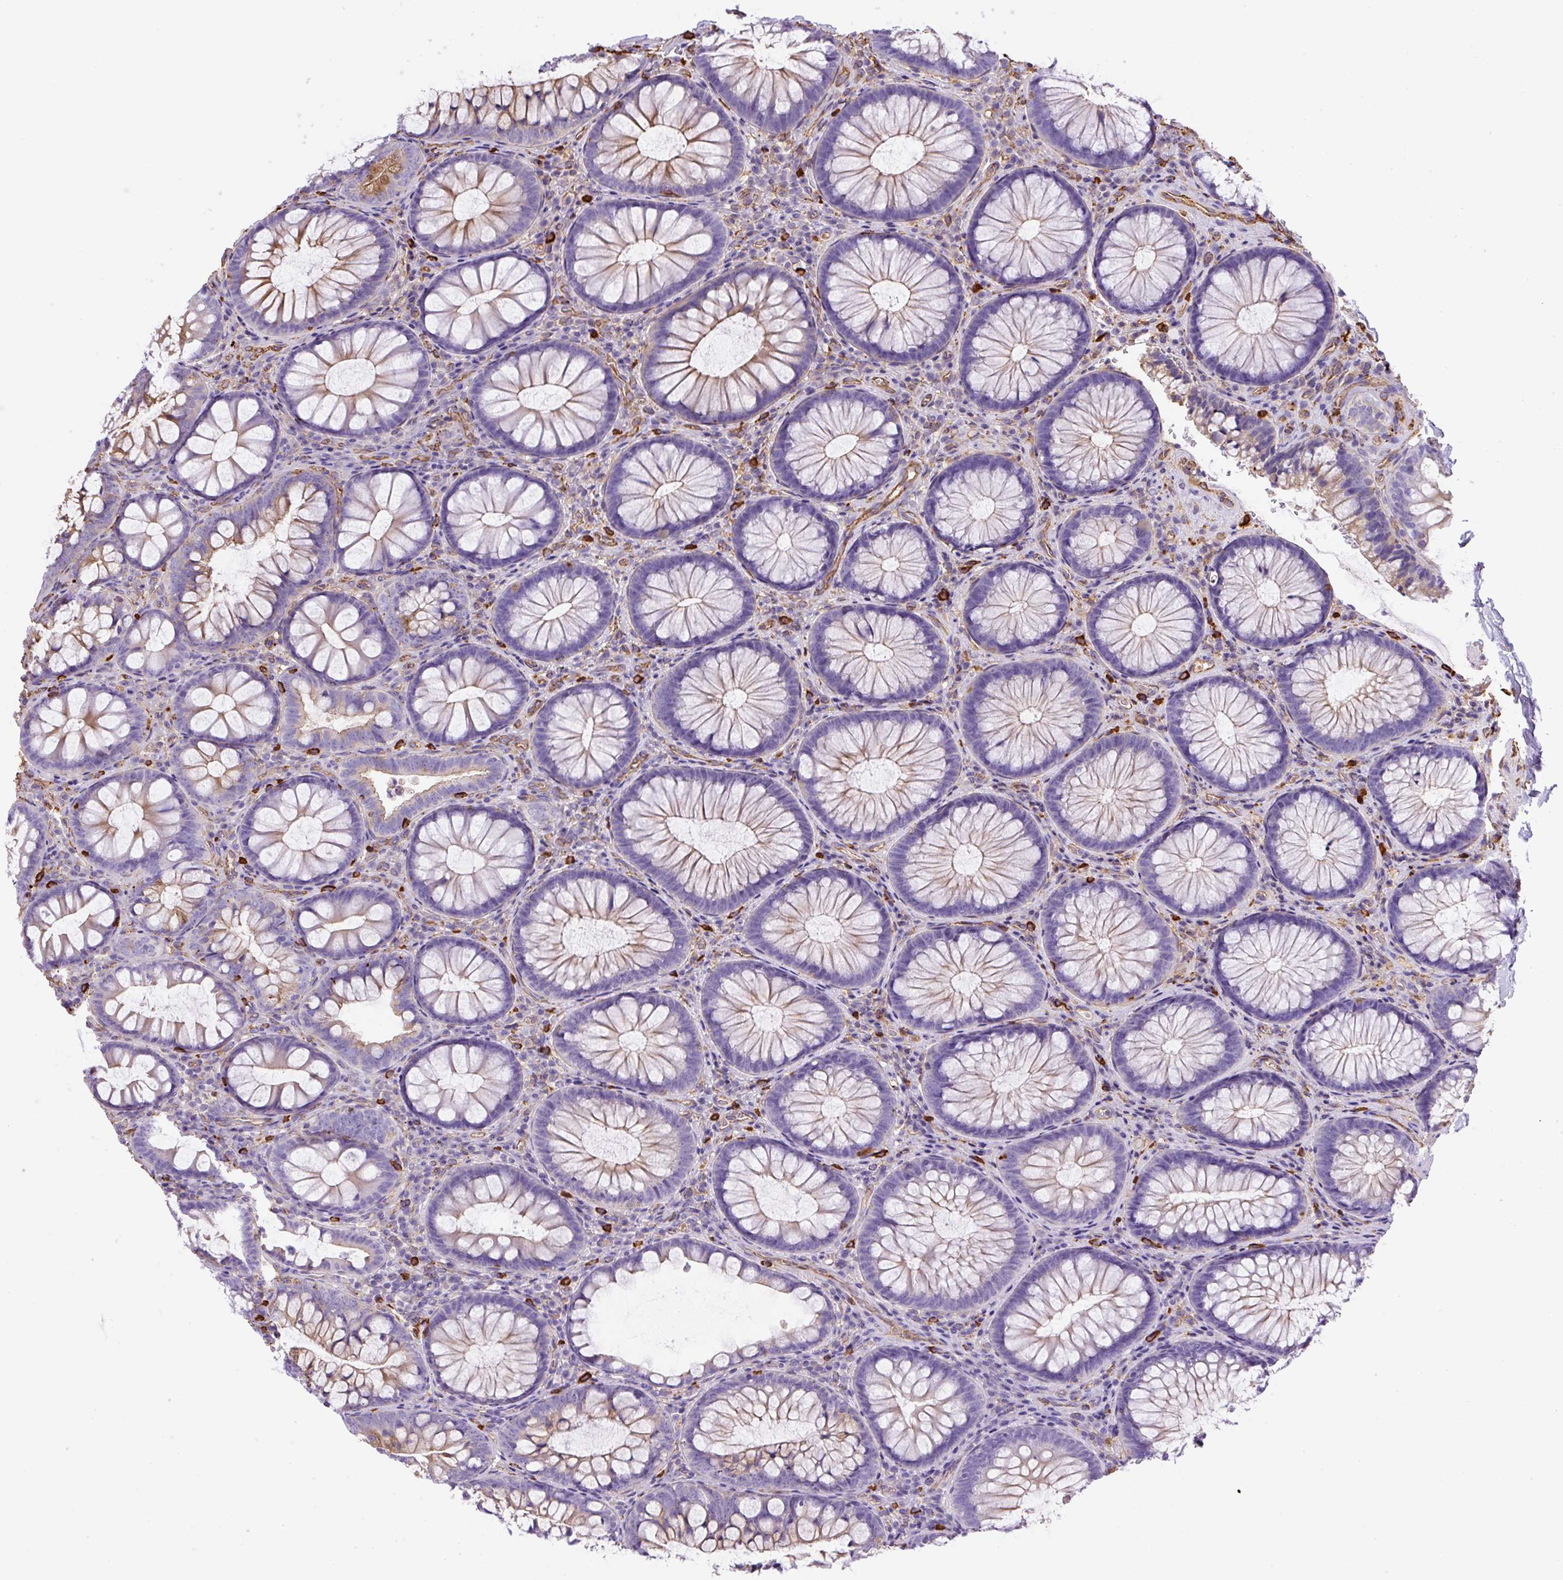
{"staining": {"intensity": "negative", "quantity": "none", "location": "none"}, "tissue": "colon", "cell_type": "Glandular cells", "image_type": "normal", "snomed": [{"axis": "morphology", "description": "Normal tissue, NOS"}, {"axis": "morphology", "description": "Adenoma, NOS"}, {"axis": "topography", "description": "Soft tissue"}, {"axis": "topography", "description": "Colon"}], "caption": "Immunohistochemical staining of normal human colon demonstrates no significant positivity in glandular cells.", "gene": "MAGEB5", "patient": {"sex": "male", "age": 47}}